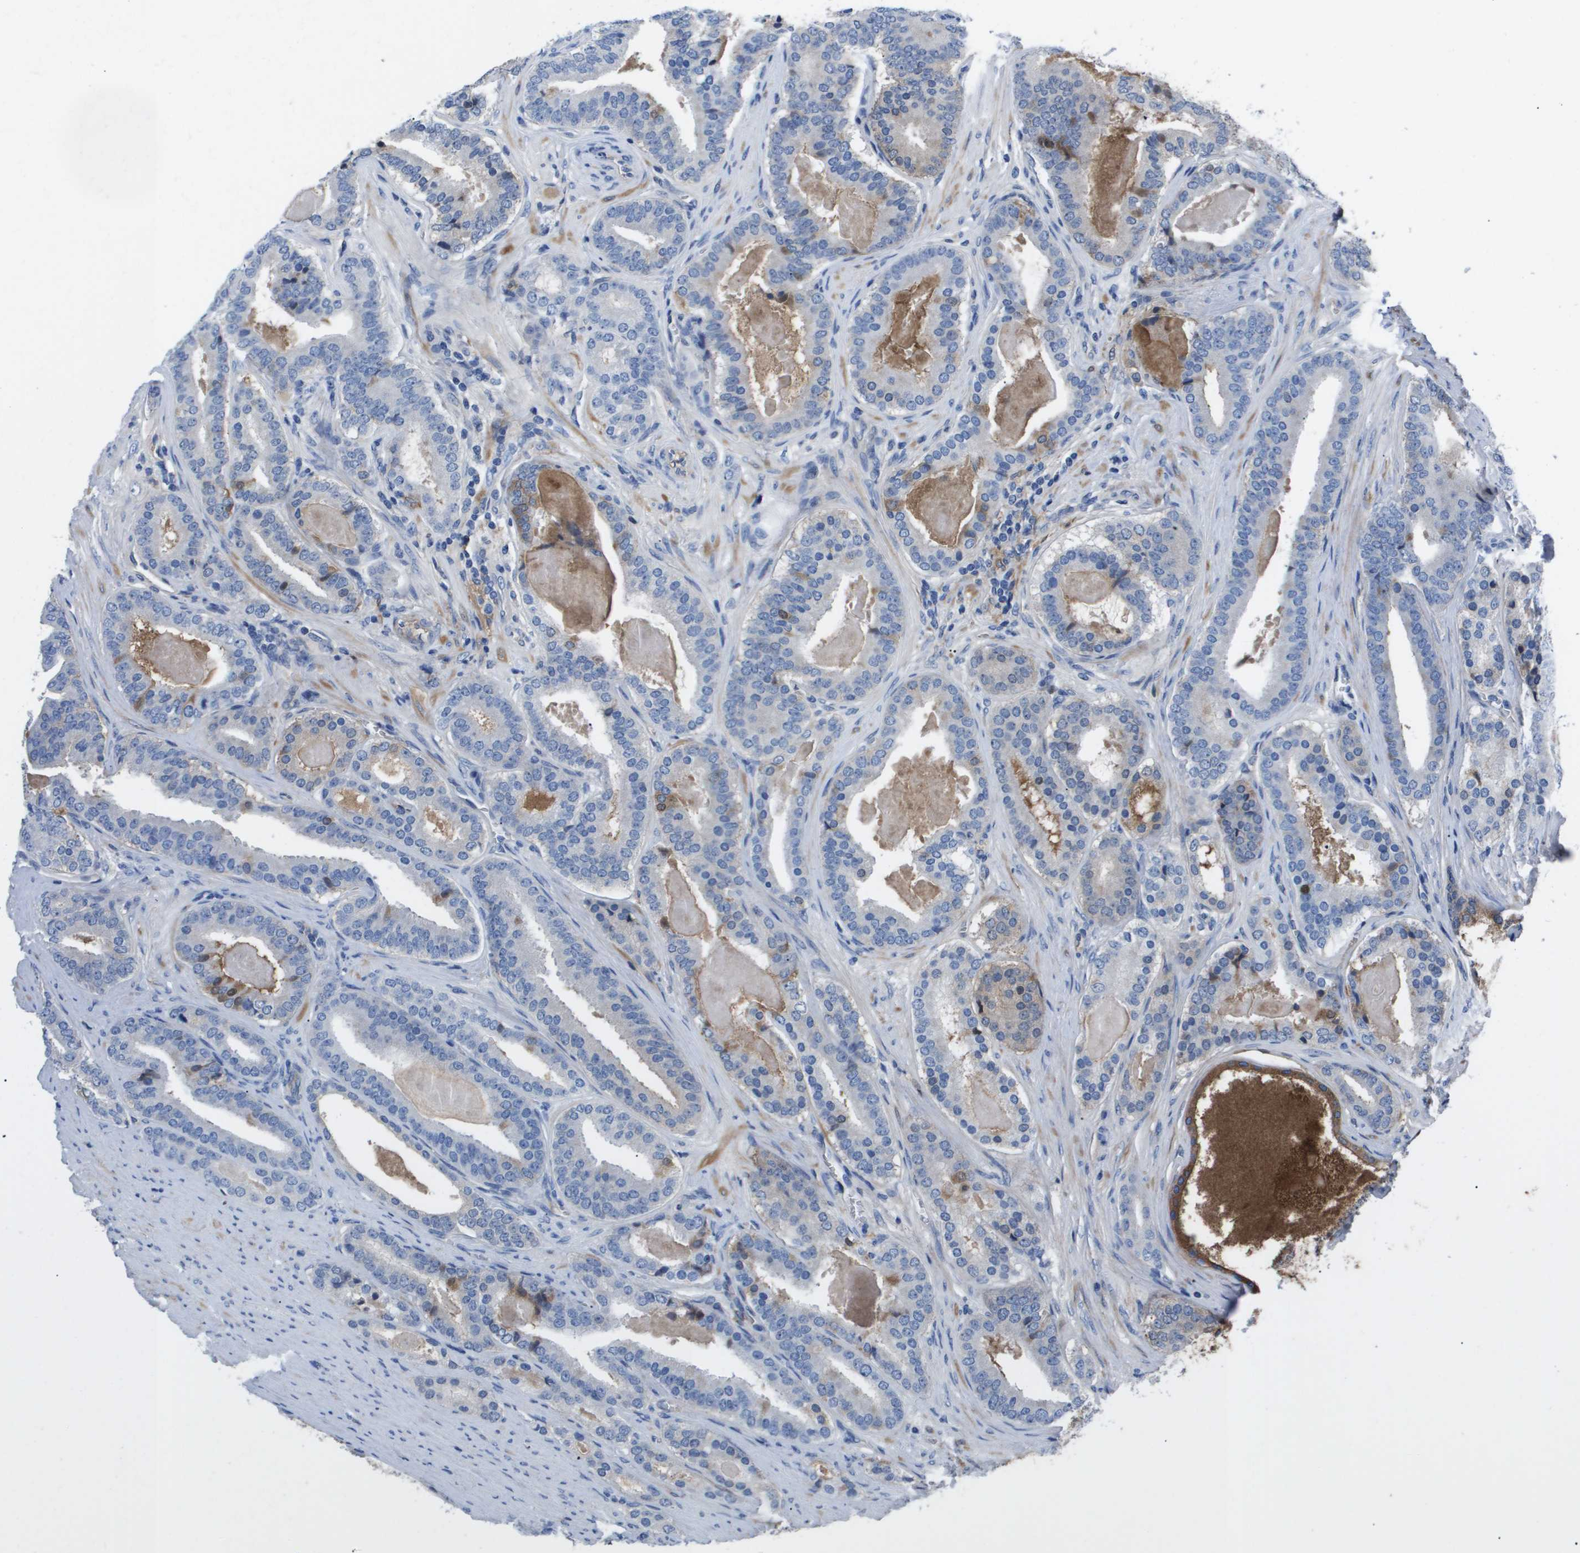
{"staining": {"intensity": "negative", "quantity": "none", "location": "none"}, "tissue": "prostate cancer", "cell_type": "Tumor cells", "image_type": "cancer", "snomed": [{"axis": "morphology", "description": "Adenocarcinoma, High grade"}, {"axis": "topography", "description": "Prostate"}], "caption": "The histopathology image exhibits no significant expression in tumor cells of high-grade adenocarcinoma (prostate). The staining is performed using DAB brown chromogen with nuclei counter-stained in using hematoxylin.", "gene": "SERPINA6", "patient": {"sex": "male", "age": 60}}